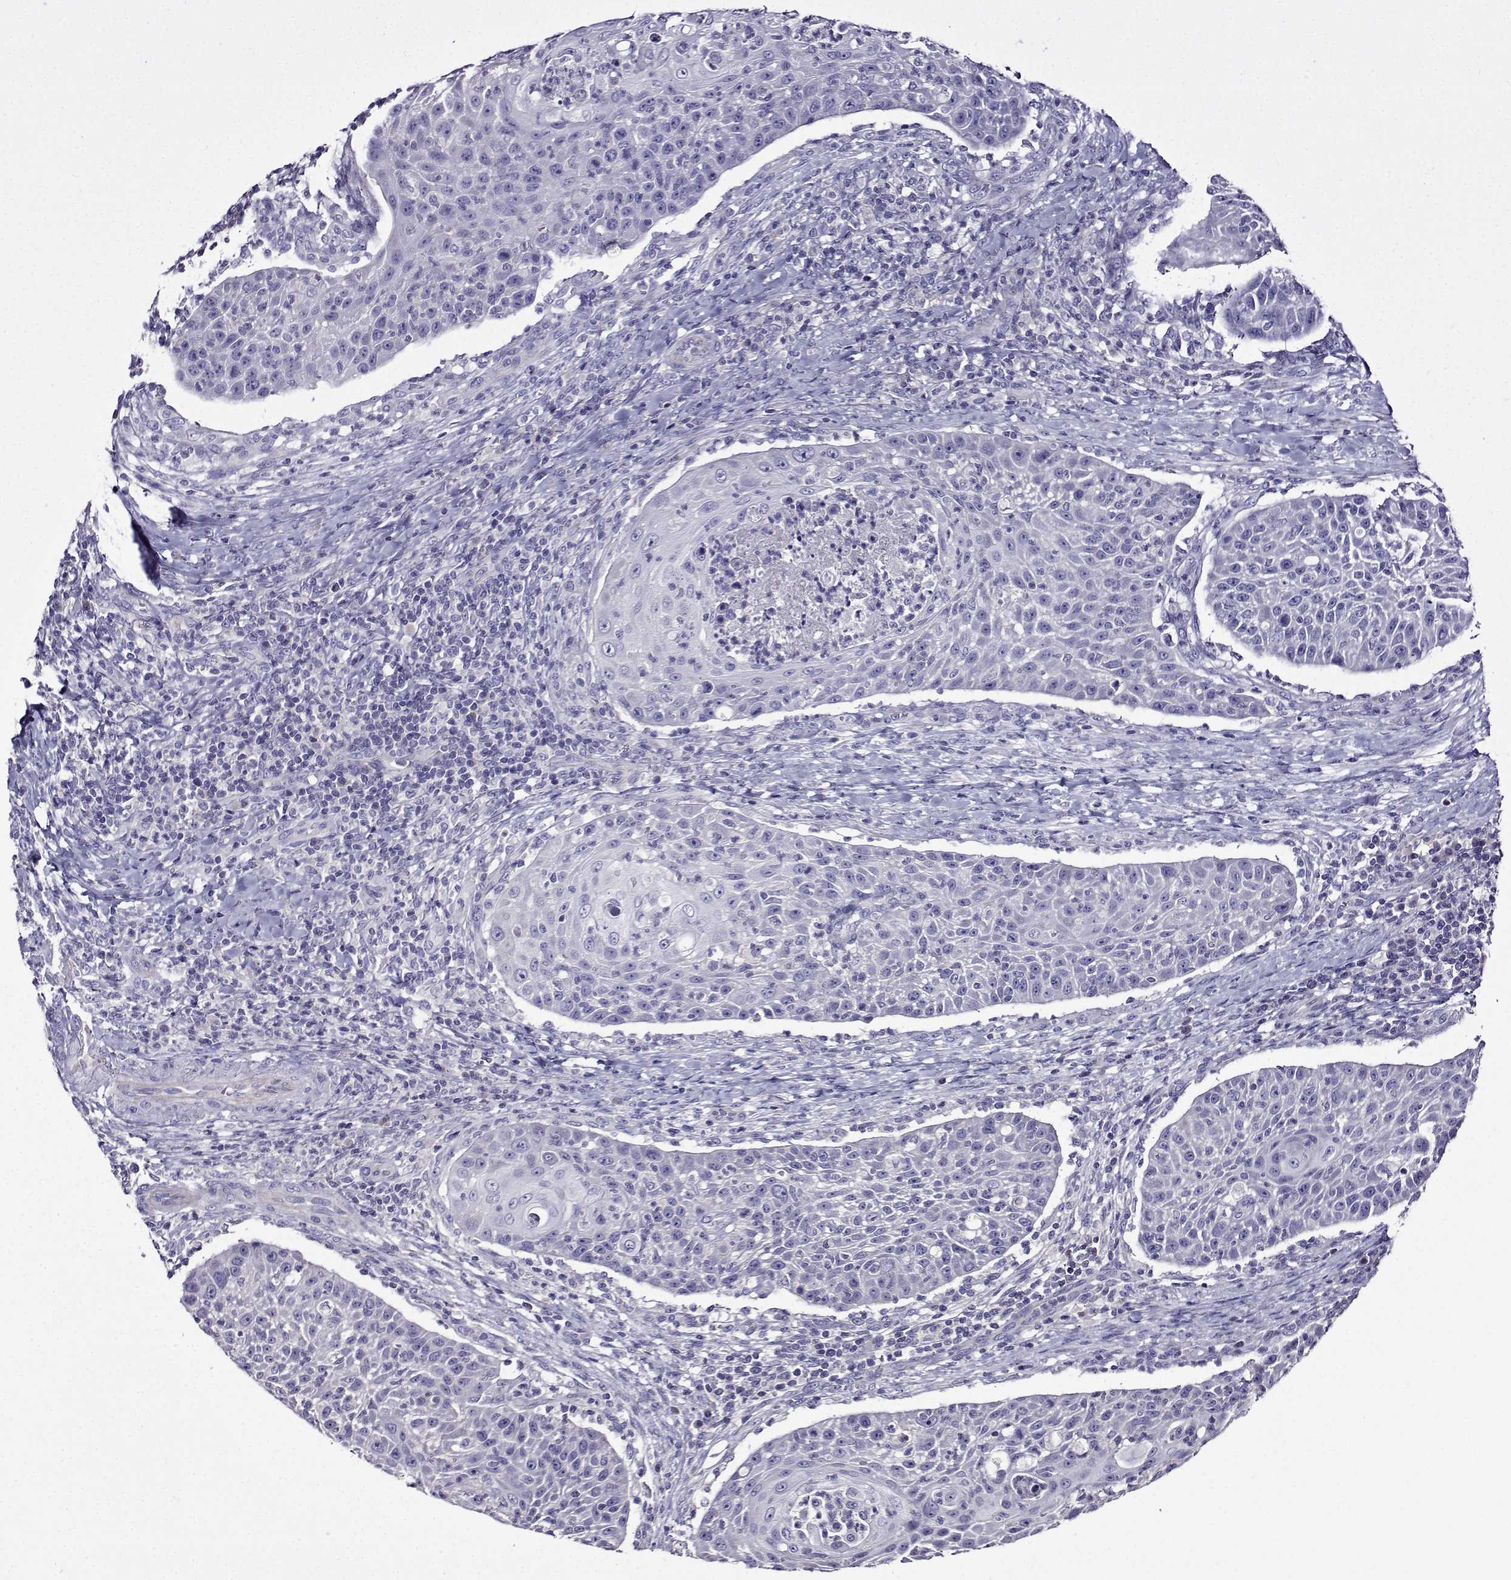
{"staining": {"intensity": "negative", "quantity": "none", "location": "none"}, "tissue": "head and neck cancer", "cell_type": "Tumor cells", "image_type": "cancer", "snomed": [{"axis": "morphology", "description": "Squamous cell carcinoma, NOS"}, {"axis": "topography", "description": "Head-Neck"}], "caption": "Immunohistochemical staining of squamous cell carcinoma (head and neck) reveals no significant expression in tumor cells.", "gene": "TMEM266", "patient": {"sex": "male", "age": 69}}